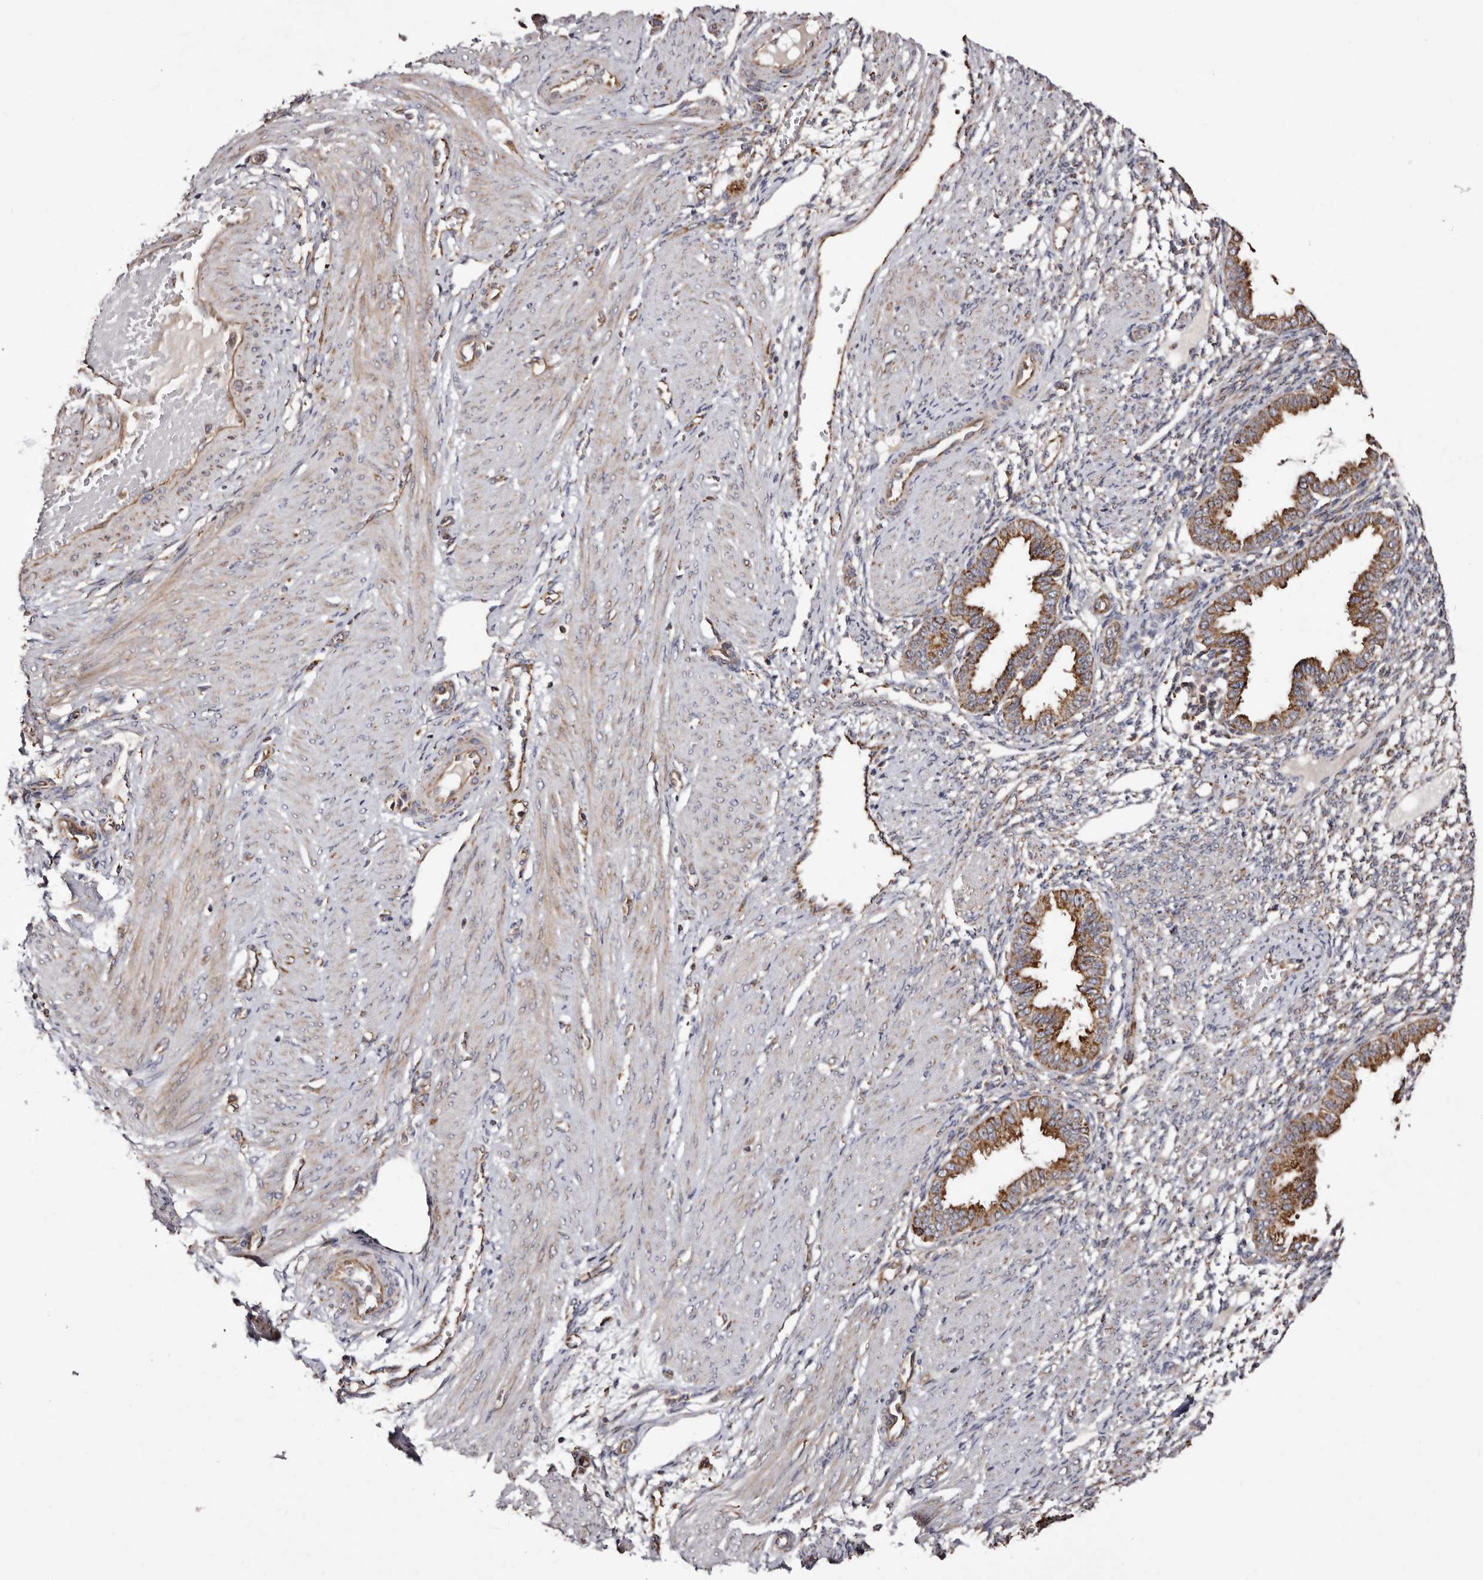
{"staining": {"intensity": "weak", "quantity": "<25%", "location": "cytoplasmic/membranous"}, "tissue": "endometrium", "cell_type": "Cells in endometrial stroma", "image_type": "normal", "snomed": [{"axis": "morphology", "description": "Normal tissue, NOS"}, {"axis": "topography", "description": "Endometrium"}], "caption": "Cells in endometrial stroma show no significant protein staining in benign endometrium.", "gene": "LUZP1", "patient": {"sex": "female", "age": 33}}